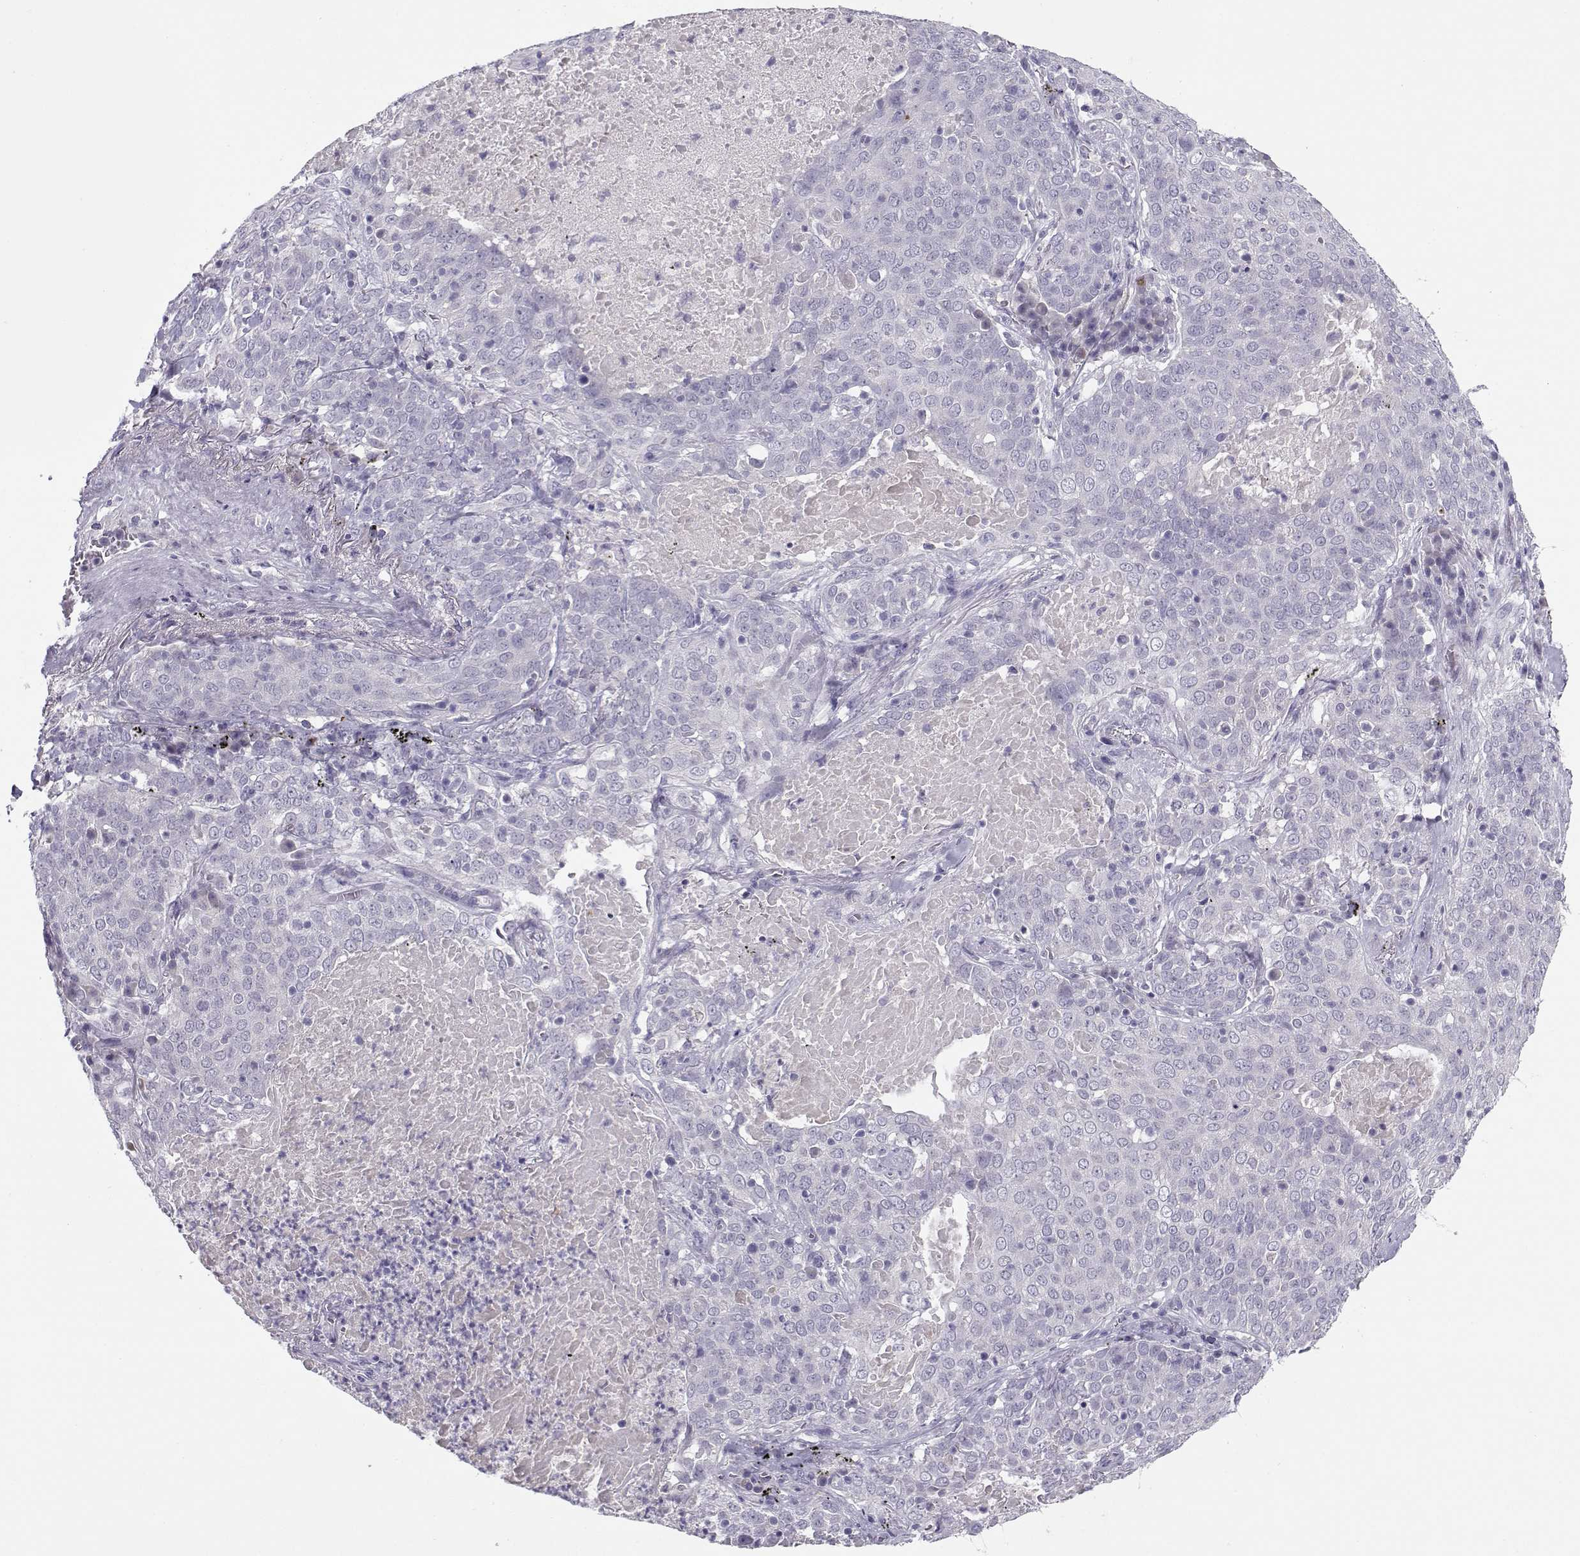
{"staining": {"intensity": "negative", "quantity": "none", "location": "none"}, "tissue": "lung cancer", "cell_type": "Tumor cells", "image_type": "cancer", "snomed": [{"axis": "morphology", "description": "Squamous cell carcinoma, NOS"}, {"axis": "topography", "description": "Lung"}], "caption": "Lung cancer stained for a protein using IHC displays no staining tumor cells.", "gene": "CFAP77", "patient": {"sex": "male", "age": 82}}